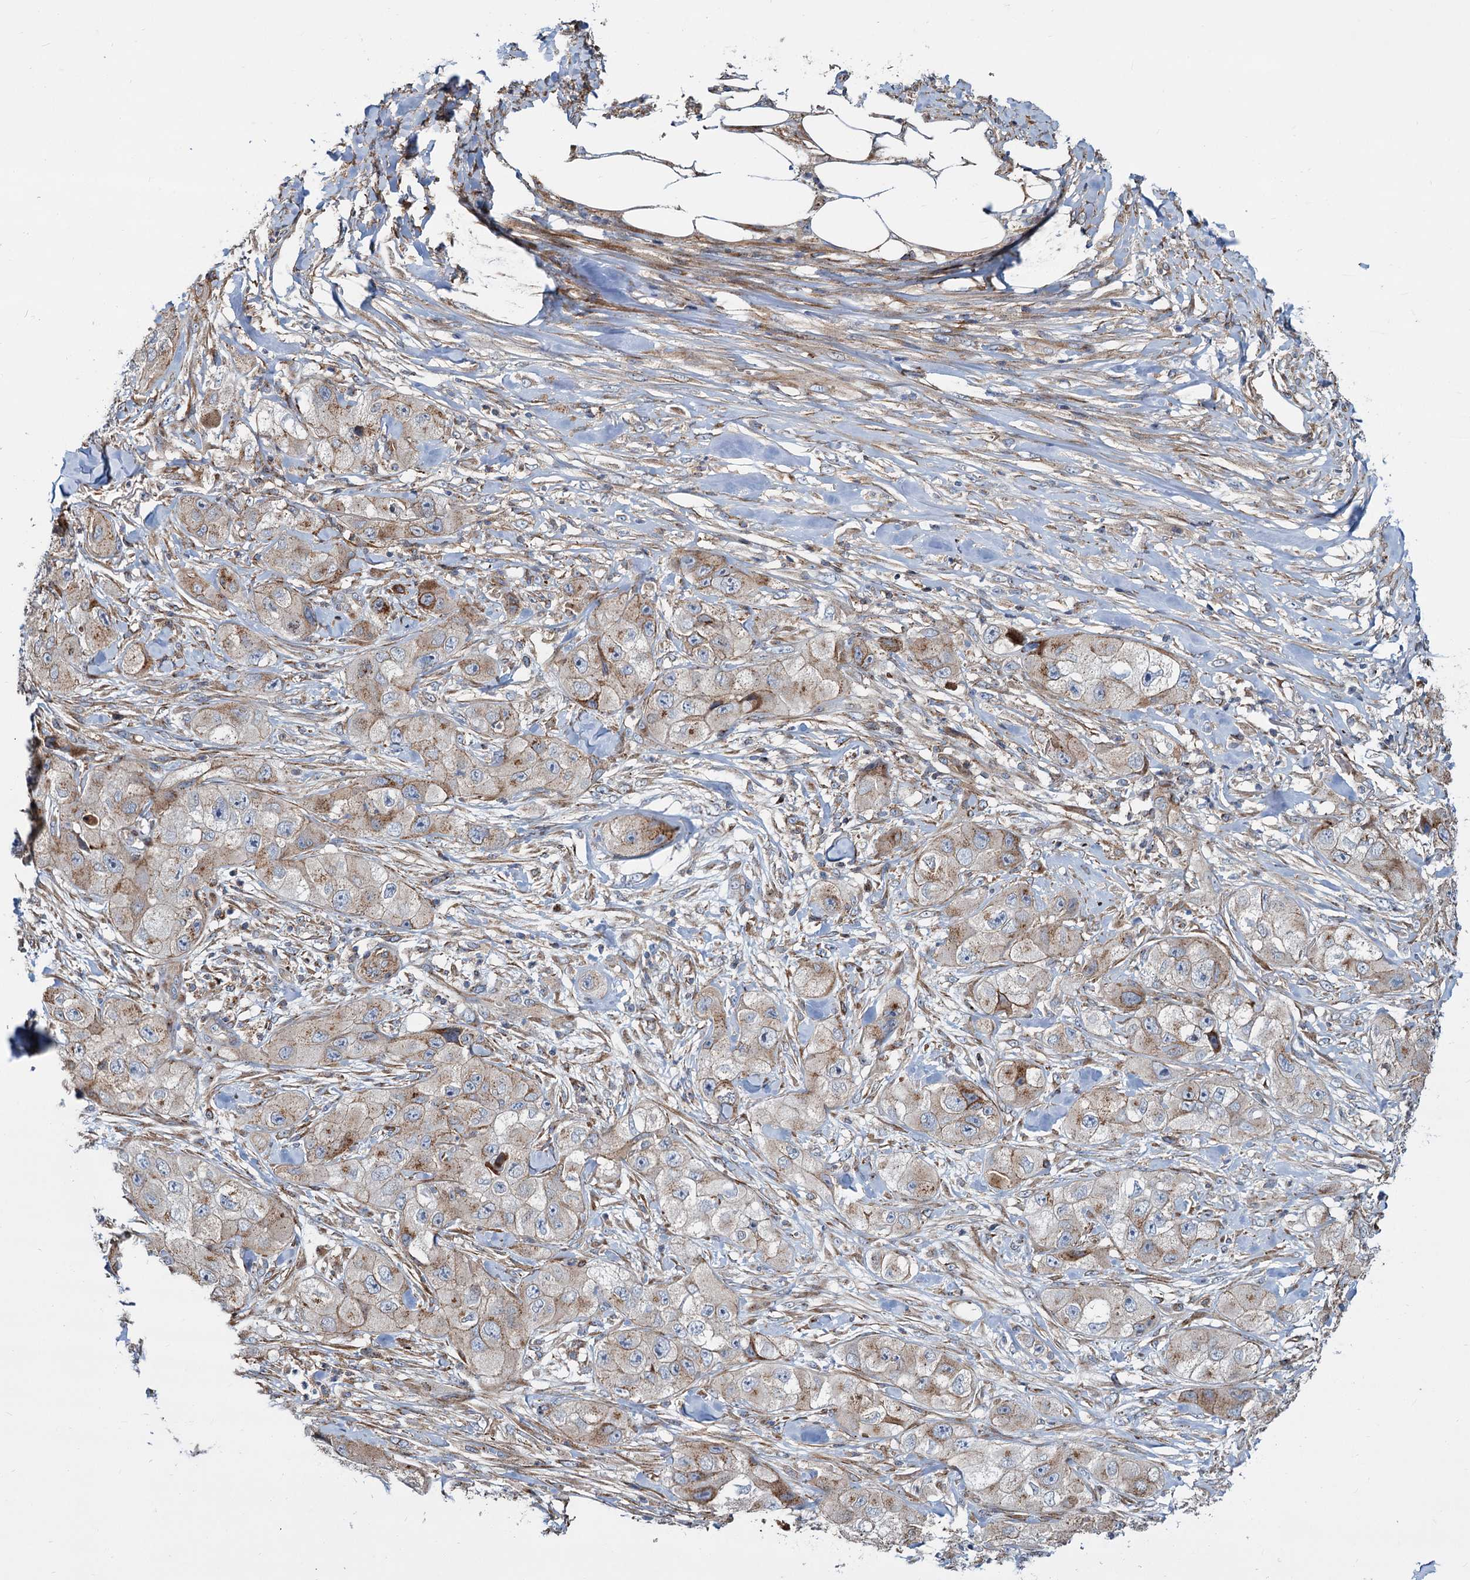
{"staining": {"intensity": "moderate", "quantity": "25%-75%", "location": "cytoplasmic/membranous"}, "tissue": "skin cancer", "cell_type": "Tumor cells", "image_type": "cancer", "snomed": [{"axis": "morphology", "description": "Squamous cell carcinoma, NOS"}, {"axis": "topography", "description": "Skin"}, {"axis": "topography", "description": "Subcutis"}], "caption": "Immunohistochemistry image of human skin squamous cell carcinoma stained for a protein (brown), which displays medium levels of moderate cytoplasmic/membranous positivity in approximately 25%-75% of tumor cells.", "gene": "PSEN1", "patient": {"sex": "male", "age": 73}}